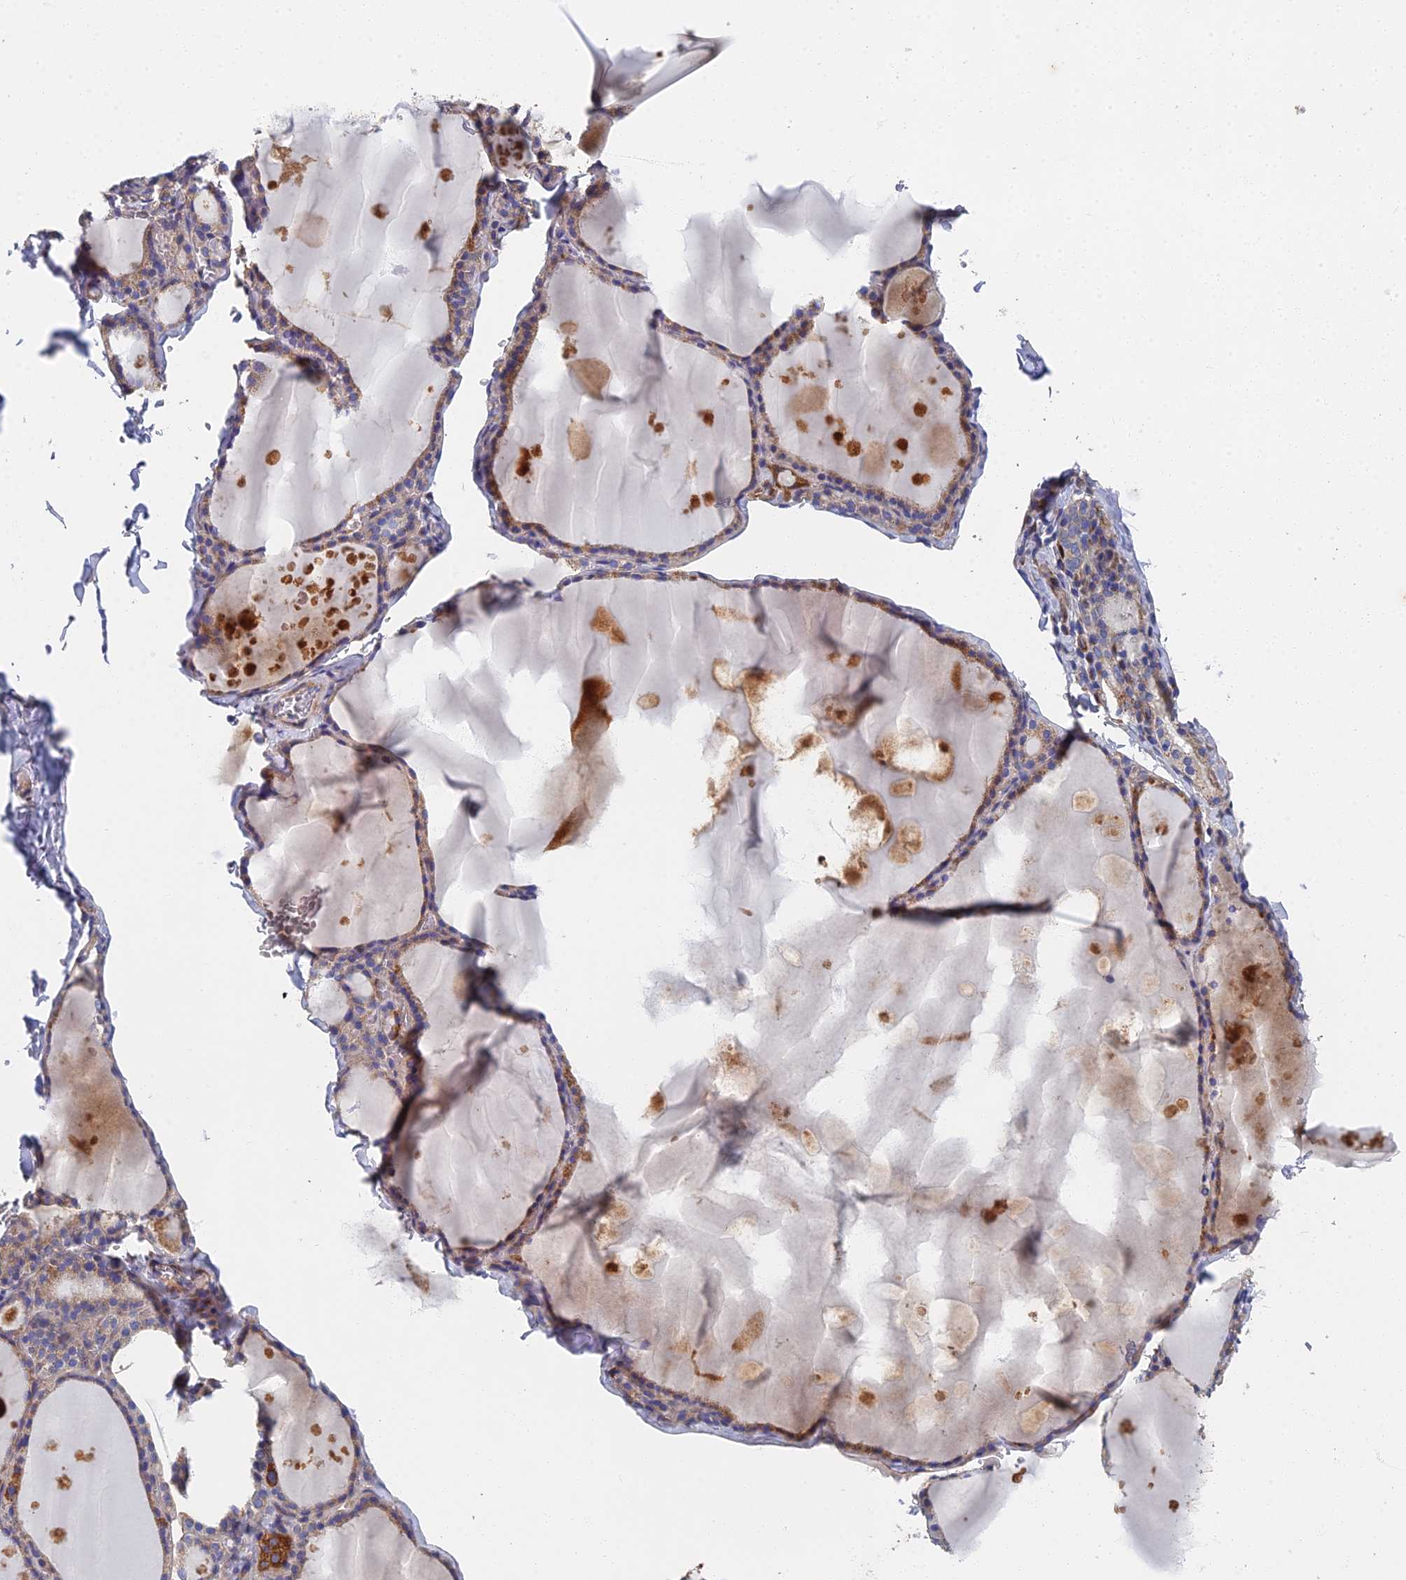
{"staining": {"intensity": "moderate", "quantity": "<25%", "location": "cytoplasmic/membranous"}, "tissue": "thyroid gland", "cell_type": "Glandular cells", "image_type": "normal", "snomed": [{"axis": "morphology", "description": "Normal tissue, NOS"}, {"axis": "topography", "description": "Thyroid gland"}], "caption": "Moderate cytoplasmic/membranous positivity for a protein is identified in approximately <25% of glandular cells of unremarkable thyroid gland using immunohistochemistry.", "gene": "RNASEK", "patient": {"sex": "male", "age": 56}}